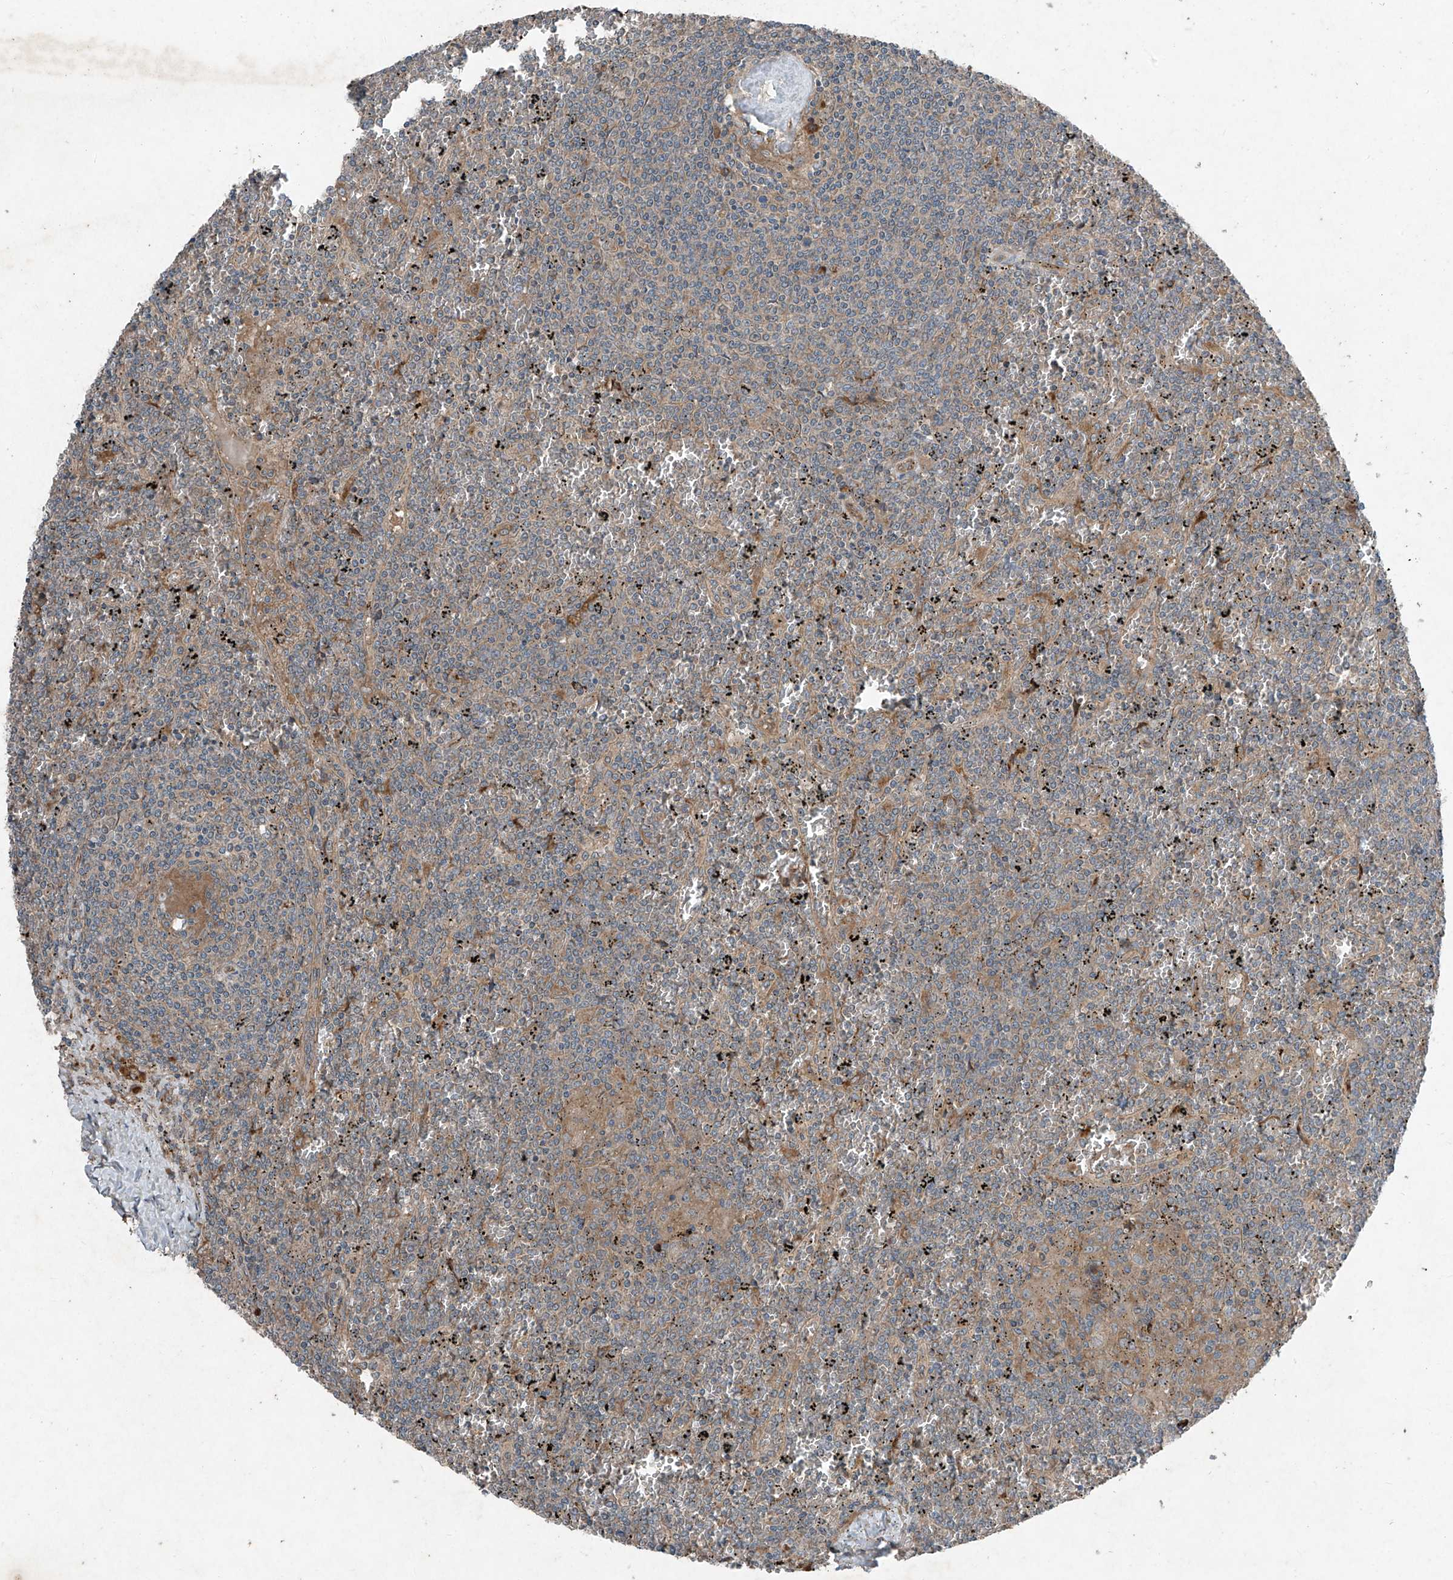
{"staining": {"intensity": "negative", "quantity": "none", "location": "none"}, "tissue": "lymphoma", "cell_type": "Tumor cells", "image_type": "cancer", "snomed": [{"axis": "morphology", "description": "Malignant lymphoma, non-Hodgkin's type, Low grade"}, {"axis": "topography", "description": "Spleen"}], "caption": "This is an immunohistochemistry histopathology image of human malignant lymphoma, non-Hodgkin's type (low-grade). There is no staining in tumor cells.", "gene": "FOXRED2", "patient": {"sex": "female", "age": 19}}